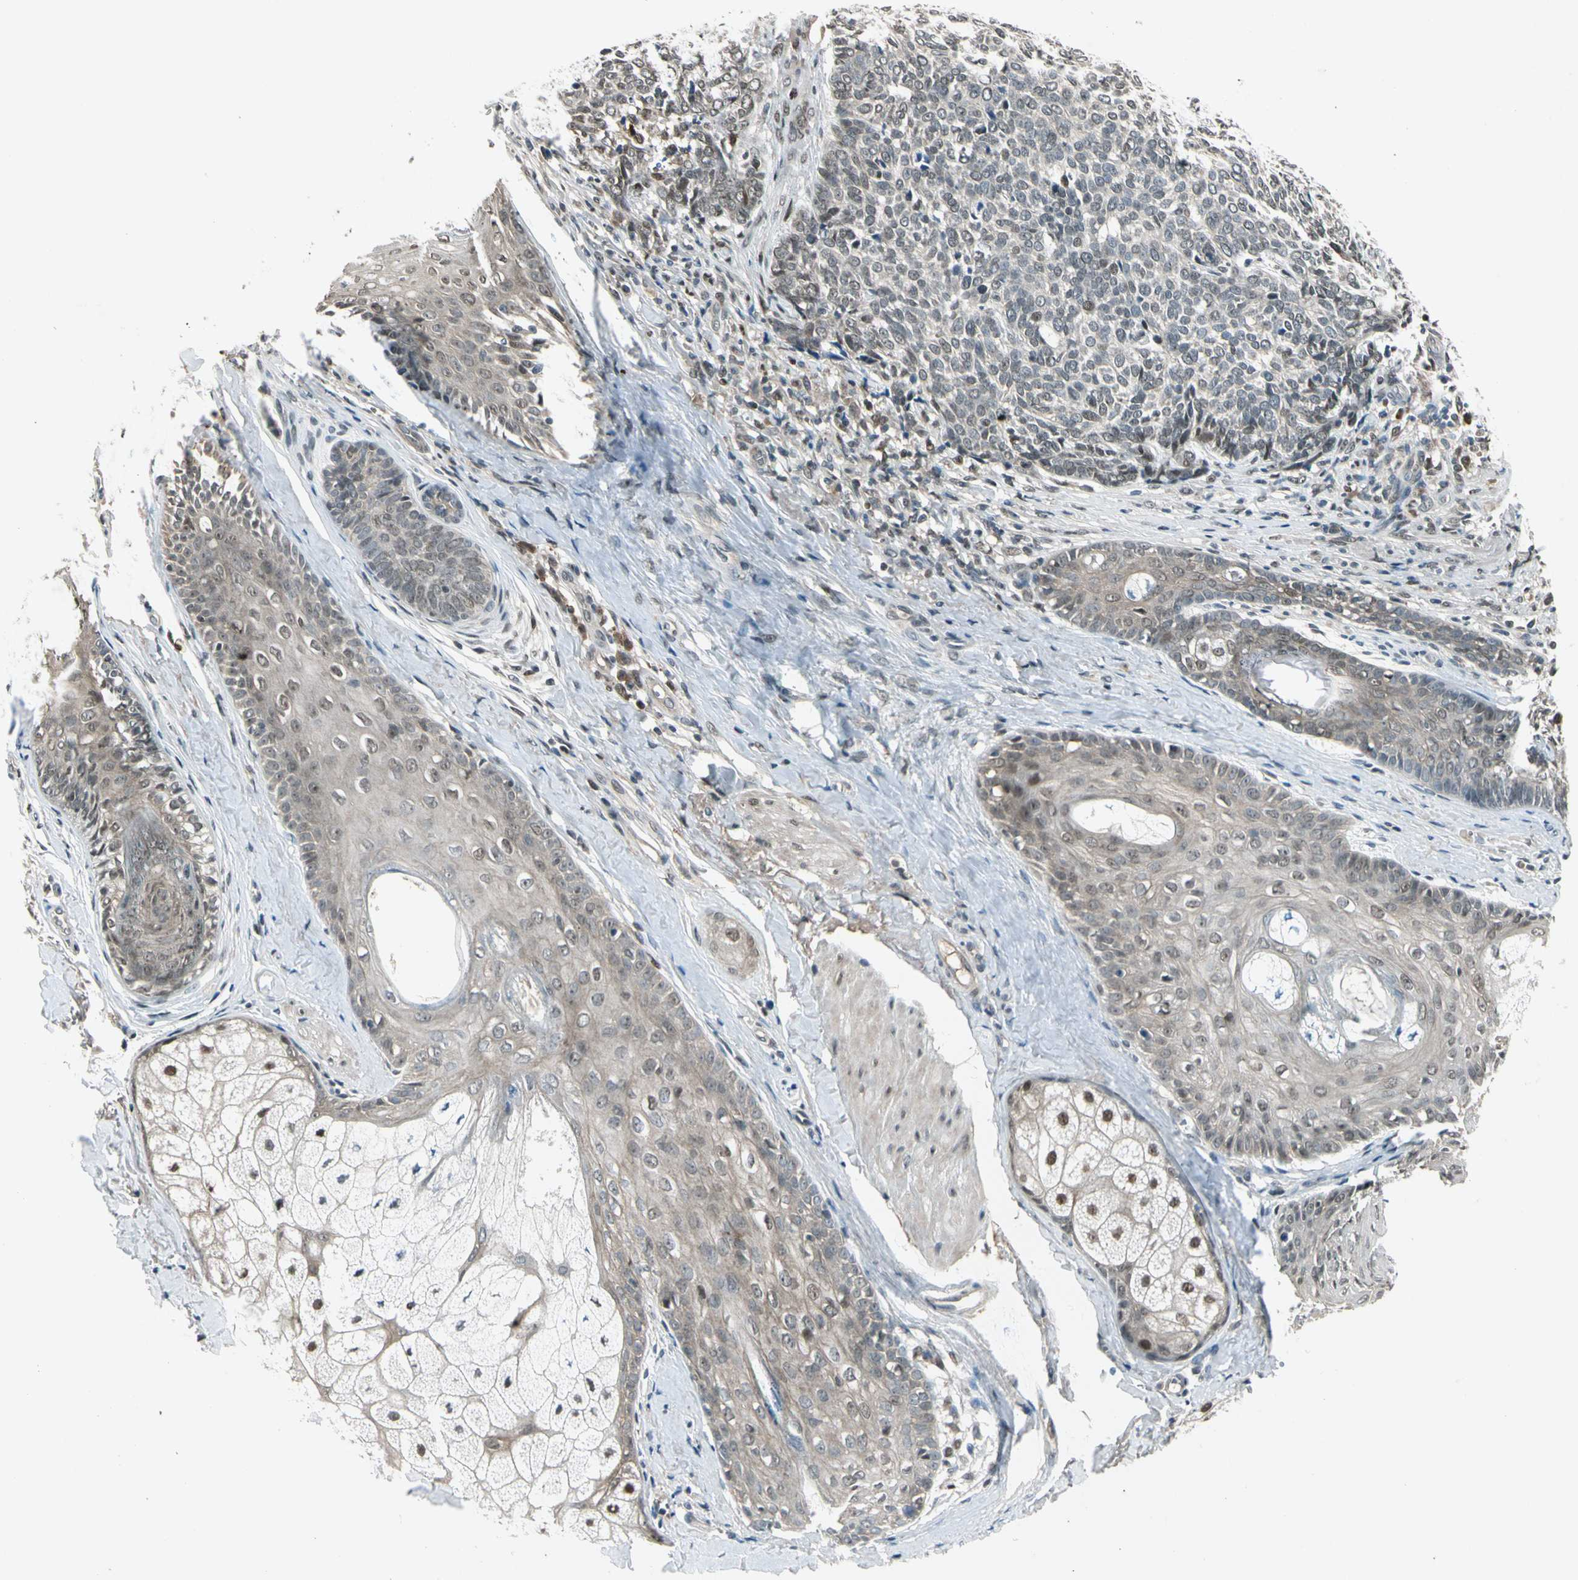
{"staining": {"intensity": "weak", "quantity": "25%-75%", "location": "nuclear"}, "tissue": "skin cancer", "cell_type": "Tumor cells", "image_type": "cancer", "snomed": [{"axis": "morphology", "description": "Basal cell carcinoma"}, {"axis": "topography", "description": "Skin"}], "caption": "Skin cancer (basal cell carcinoma) stained with a brown dye reveals weak nuclear positive positivity in approximately 25%-75% of tumor cells.", "gene": "GTF3A", "patient": {"sex": "male", "age": 84}}